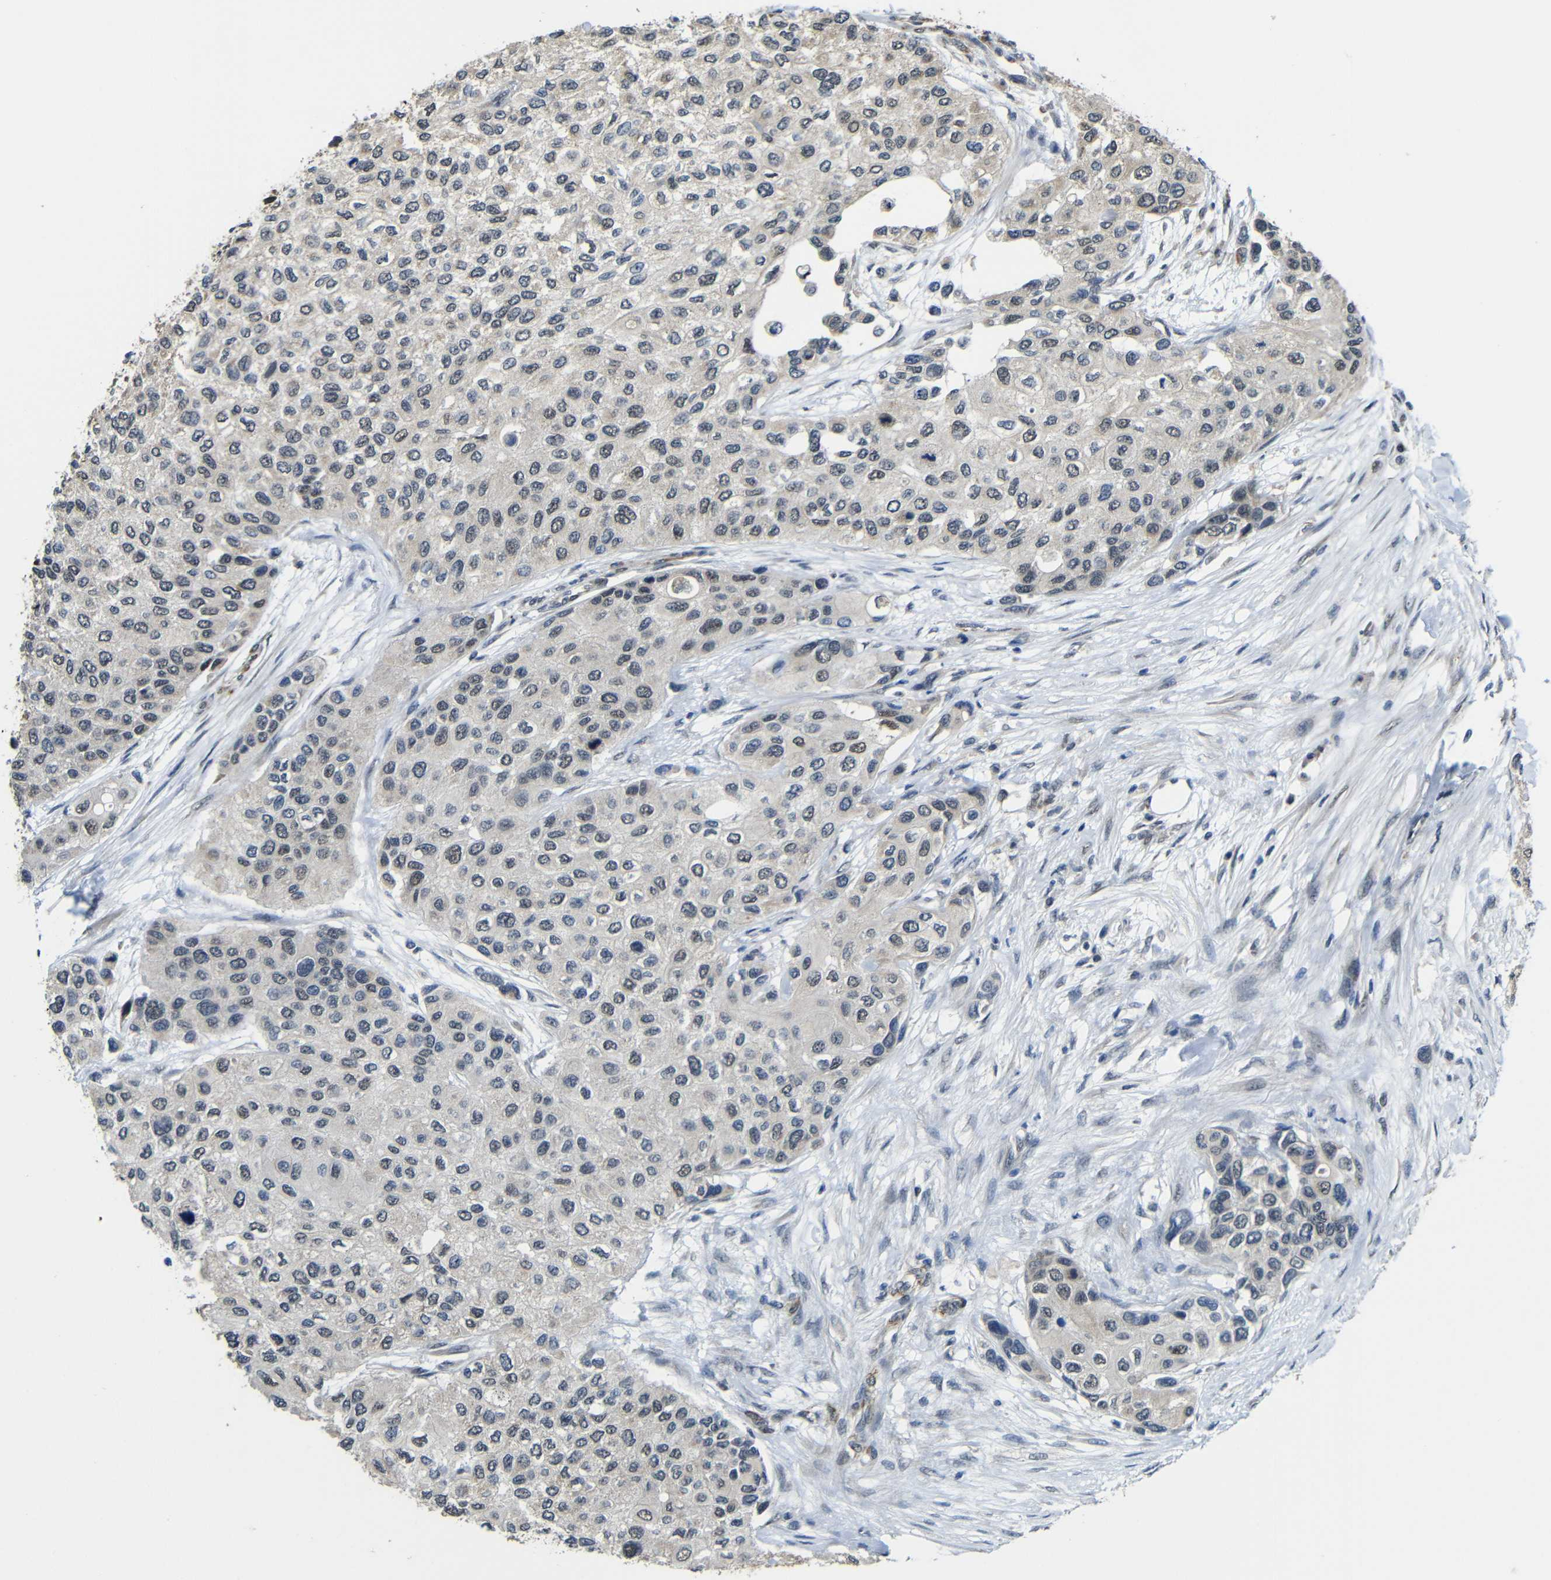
{"staining": {"intensity": "negative", "quantity": "none", "location": "none"}, "tissue": "urothelial cancer", "cell_type": "Tumor cells", "image_type": "cancer", "snomed": [{"axis": "morphology", "description": "Urothelial carcinoma, High grade"}, {"axis": "topography", "description": "Urinary bladder"}], "caption": "Urothelial cancer was stained to show a protein in brown. There is no significant expression in tumor cells.", "gene": "FAM172A", "patient": {"sex": "female", "age": 56}}